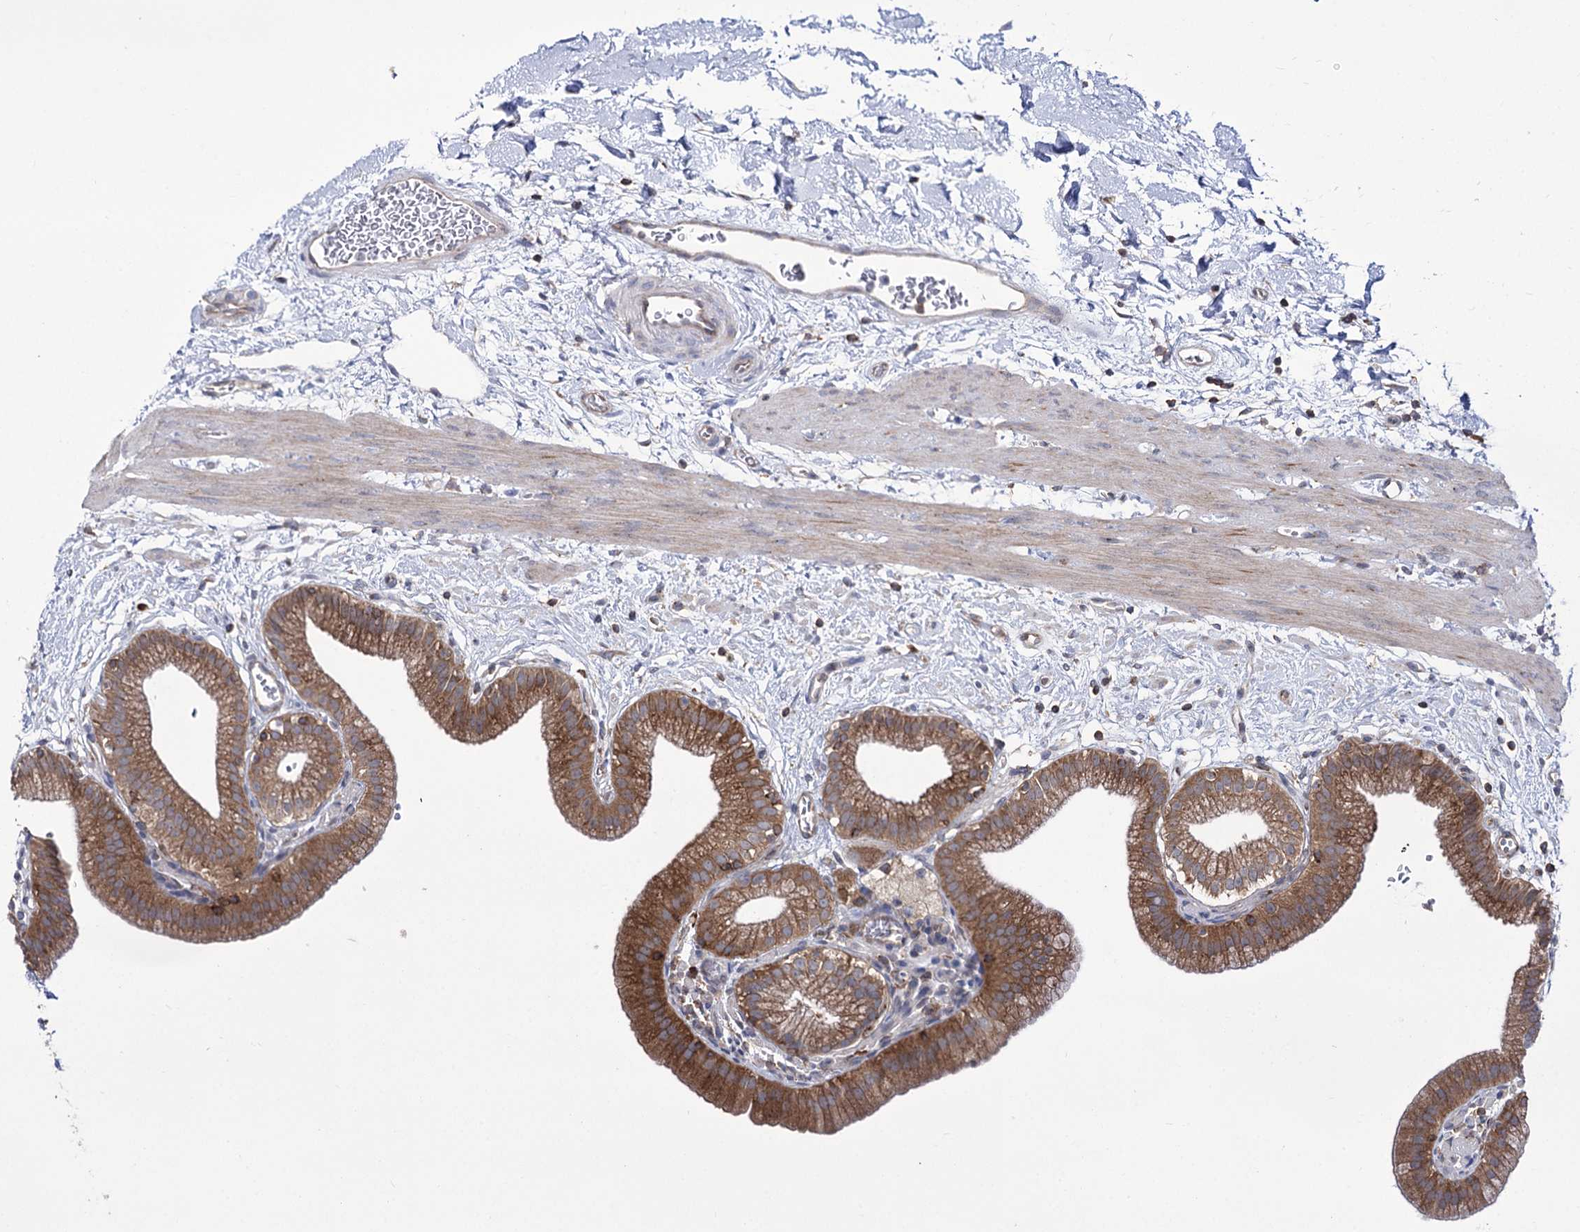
{"staining": {"intensity": "moderate", "quantity": ">75%", "location": "cytoplasmic/membranous"}, "tissue": "gallbladder", "cell_type": "Glandular cells", "image_type": "normal", "snomed": [{"axis": "morphology", "description": "Normal tissue, NOS"}, {"axis": "topography", "description": "Gallbladder"}], "caption": "Moderate cytoplasmic/membranous positivity is appreciated in about >75% of glandular cells in benign gallbladder. The protein is stained brown, and the nuclei are stained in blue (DAB (3,3'-diaminobenzidine) IHC with brightfield microscopy, high magnification).", "gene": "ZNF622", "patient": {"sex": "male", "age": 55}}